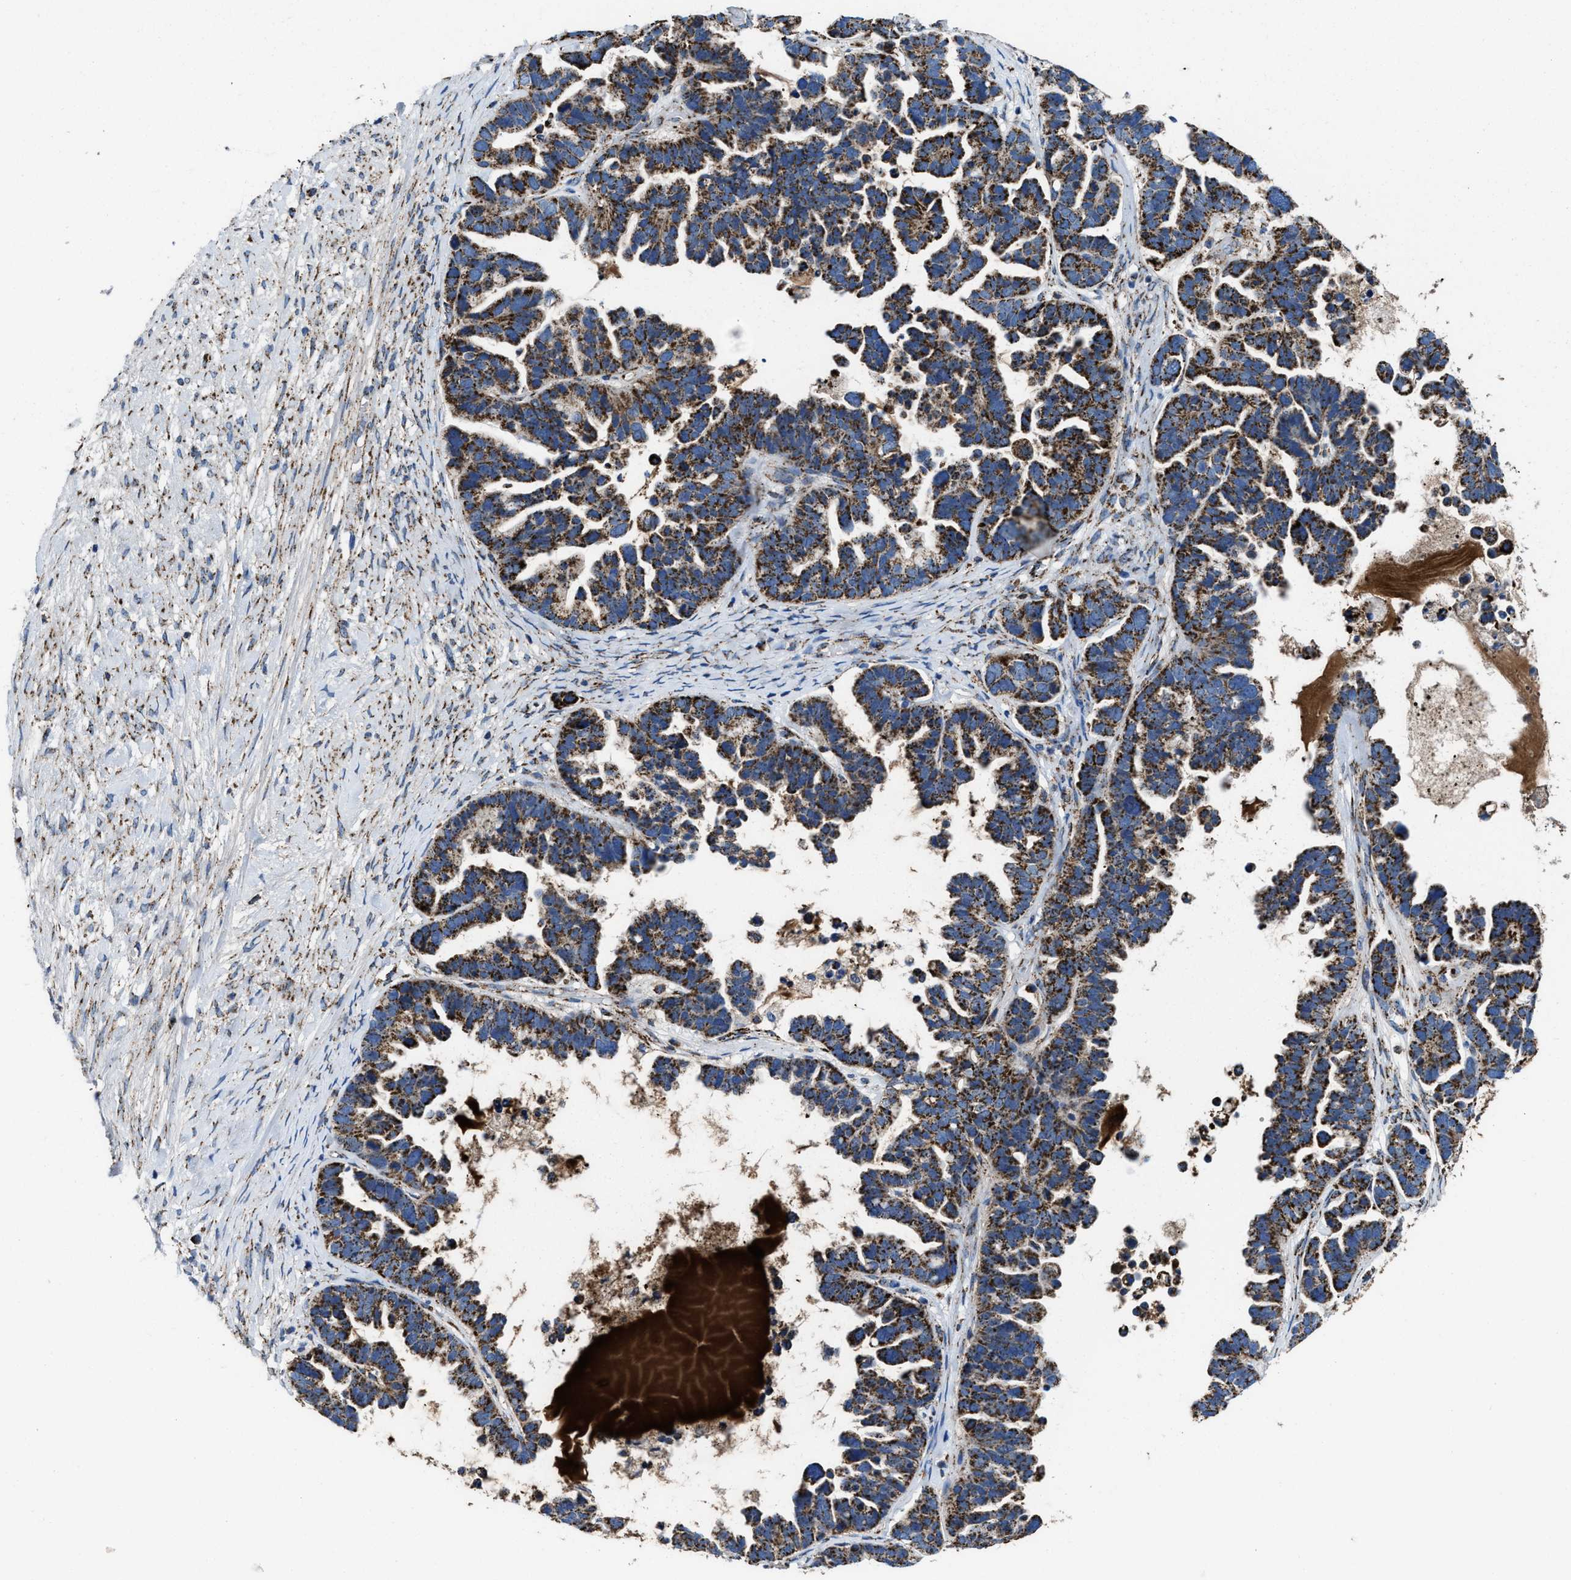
{"staining": {"intensity": "moderate", "quantity": ">75%", "location": "cytoplasmic/membranous"}, "tissue": "ovarian cancer", "cell_type": "Tumor cells", "image_type": "cancer", "snomed": [{"axis": "morphology", "description": "Cystadenocarcinoma, serous, NOS"}, {"axis": "topography", "description": "Ovary"}], "caption": "Protein expression analysis of human ovarian cancer (serous cystadenocarcinoma) reveals moderate cytoplasmic/membranous positivity in about >75% of tumor cells.", "gene": "ALDH1B1", "patient": {"sex": "female", "age": 56}}